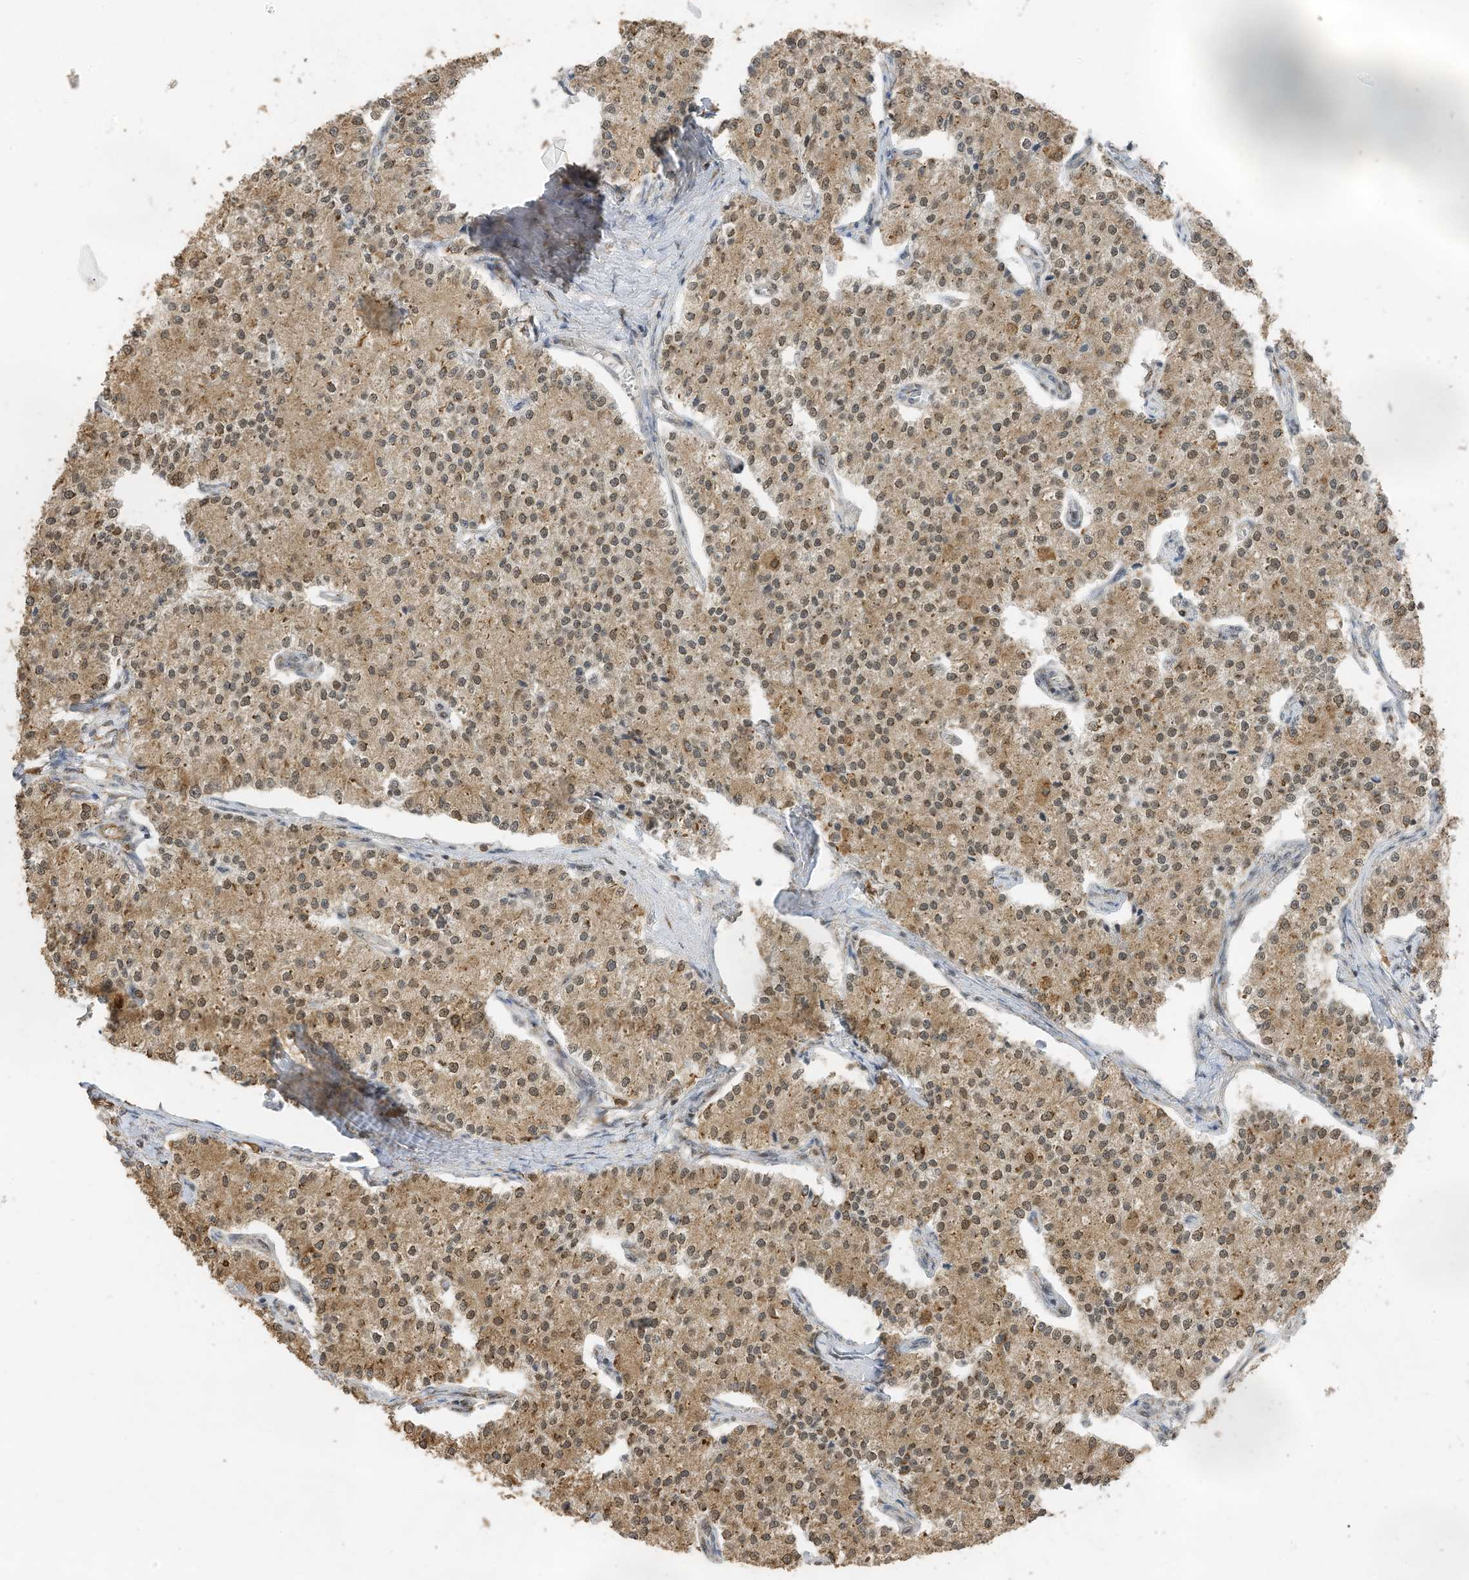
{"staining": {"intensity": "moderate", "quantity": ">75%", "location": "cytoplasmic/membranous,nuclear"}, "tissue": "carcinoid", "cell_type": "Tumor cells", "image_type": "cancer", "snomed": [{"axis": "morphology", "description": "Carcinoid, malignant, NOS"}, {"axis": "topography", "description": "Colon"}], "caption": "This photomicrograph shows IHC staining of carcinoid, with medium moderate cytoplasmic/membranous and nuclear expression in approximately >75% of tumor cells.", "gene": "ERLEC1", "patient": {"sex": "female", "age": 52}}